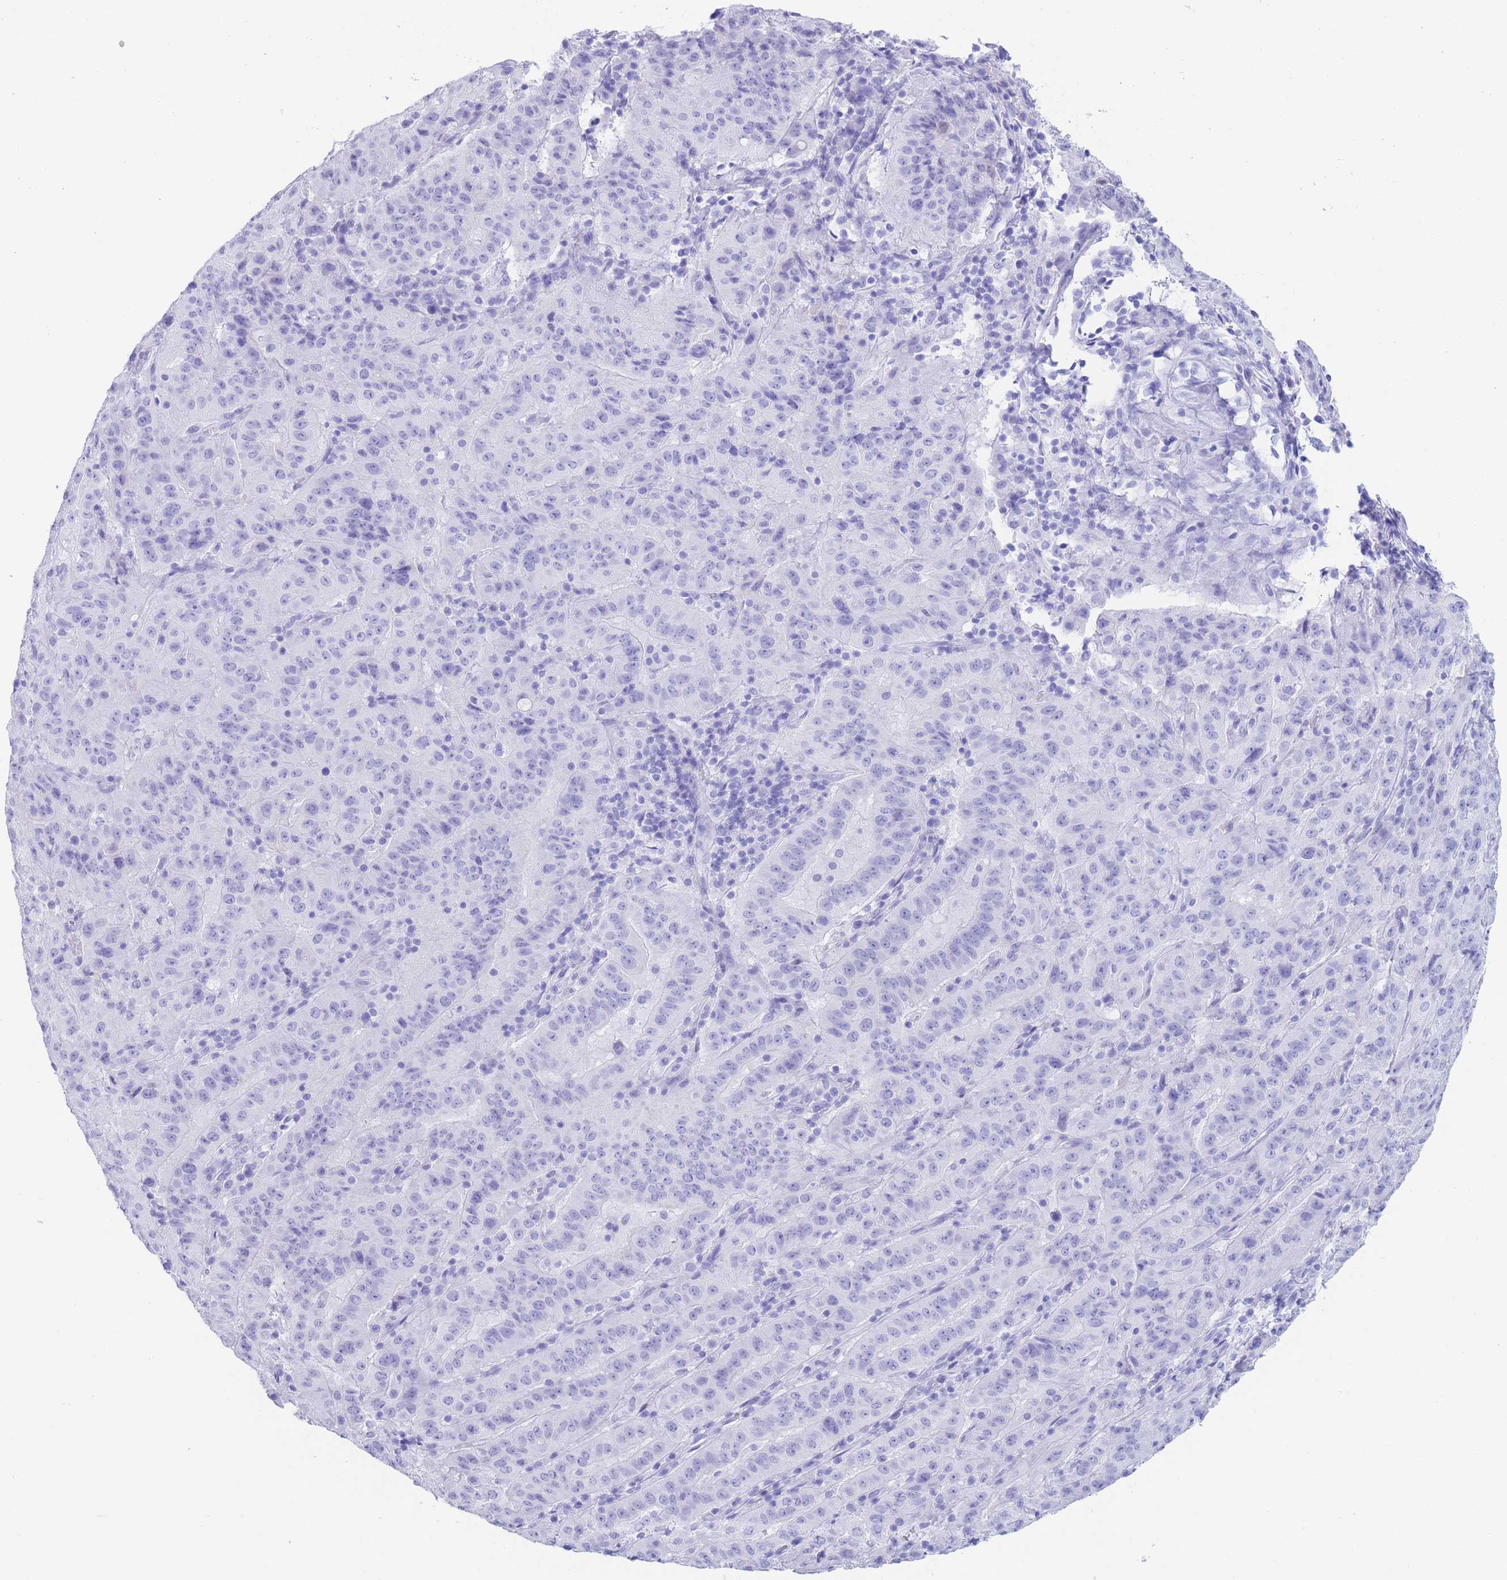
{"staining": {"intensity": "negative", "quantity": "none", "location": "none"}, "tissue": "pancreatic cancer", "cell_type": "Tumor cells", "image_type": "cancer", "snomed": [{"axis": "morphology", "description": "Adenocarcinoma, NOS"}, {"axis": "topography", "description": "Pancreas"}], "caption": "This photomicrograph is of pancreatic cancer (adenocarcinoma) stained with IHC to label a protein in brown with the nuclei are counter-stained blue. There is no expression in tumor cells.", "gene": "SLCO1B3", "patient": {"sex": "male", "age": 63}}